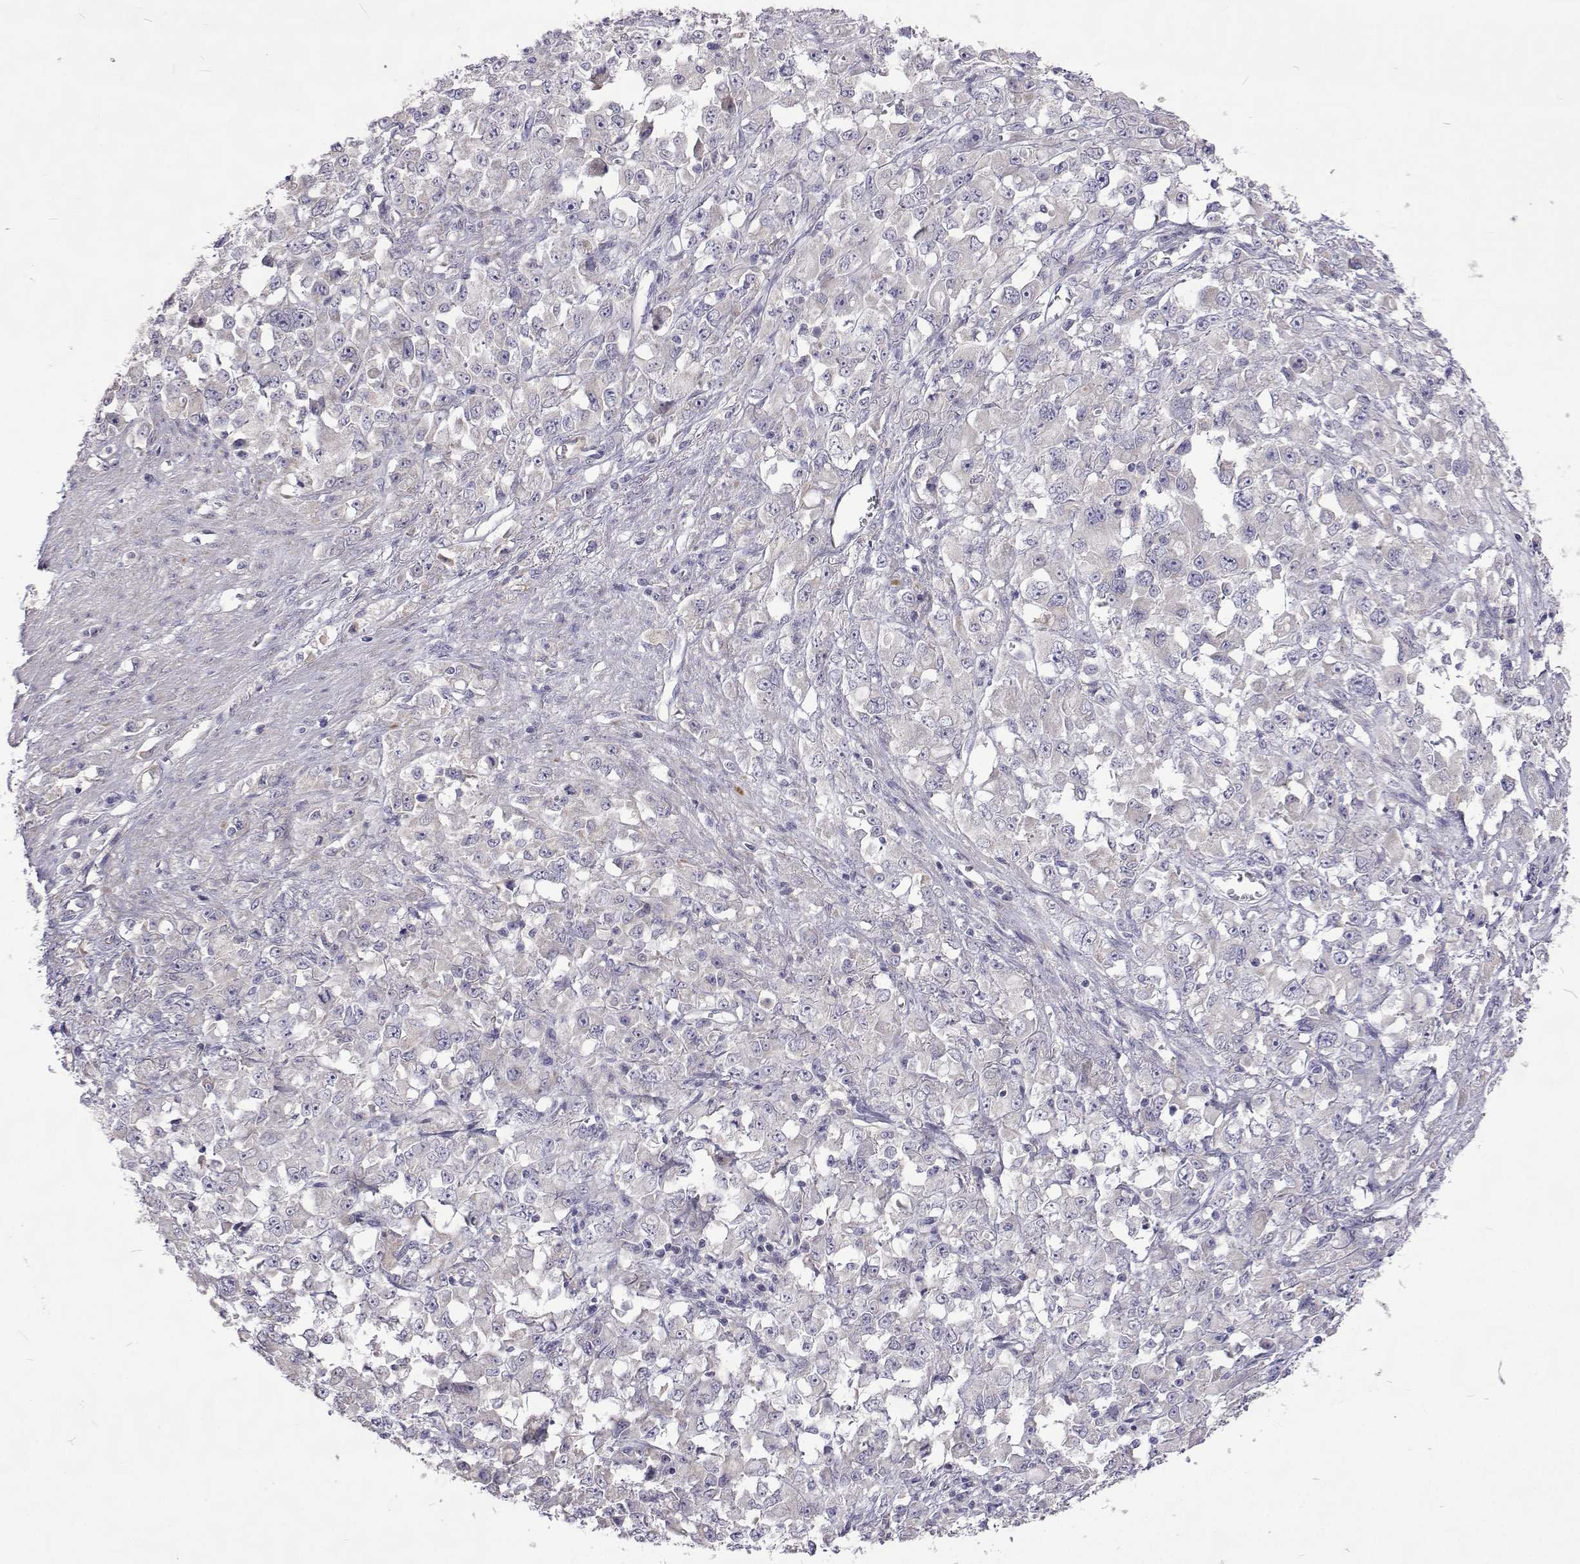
{"staining": {"intensity": "negative", "quantity": "none", "location": "none"}, "tissue": "stomach cancer", "cell_type": "Tumor cells", "image_type": "cancer", "snomed": [{"axis": "morphology", "description": "Adenocarcinoma, NOS"}, {"axis": "topography", "description": "Stomach"}], "caption": "The immunohistochemistry photomicrograph has no significant expression in tumor cells of adenocarcinoma (stomach) tissue. (Brightfield microscopy of DAB immunohistochemistry at high magnification).", "gene": "NPR3", "patient": {"sex": "female", "age": 76}}